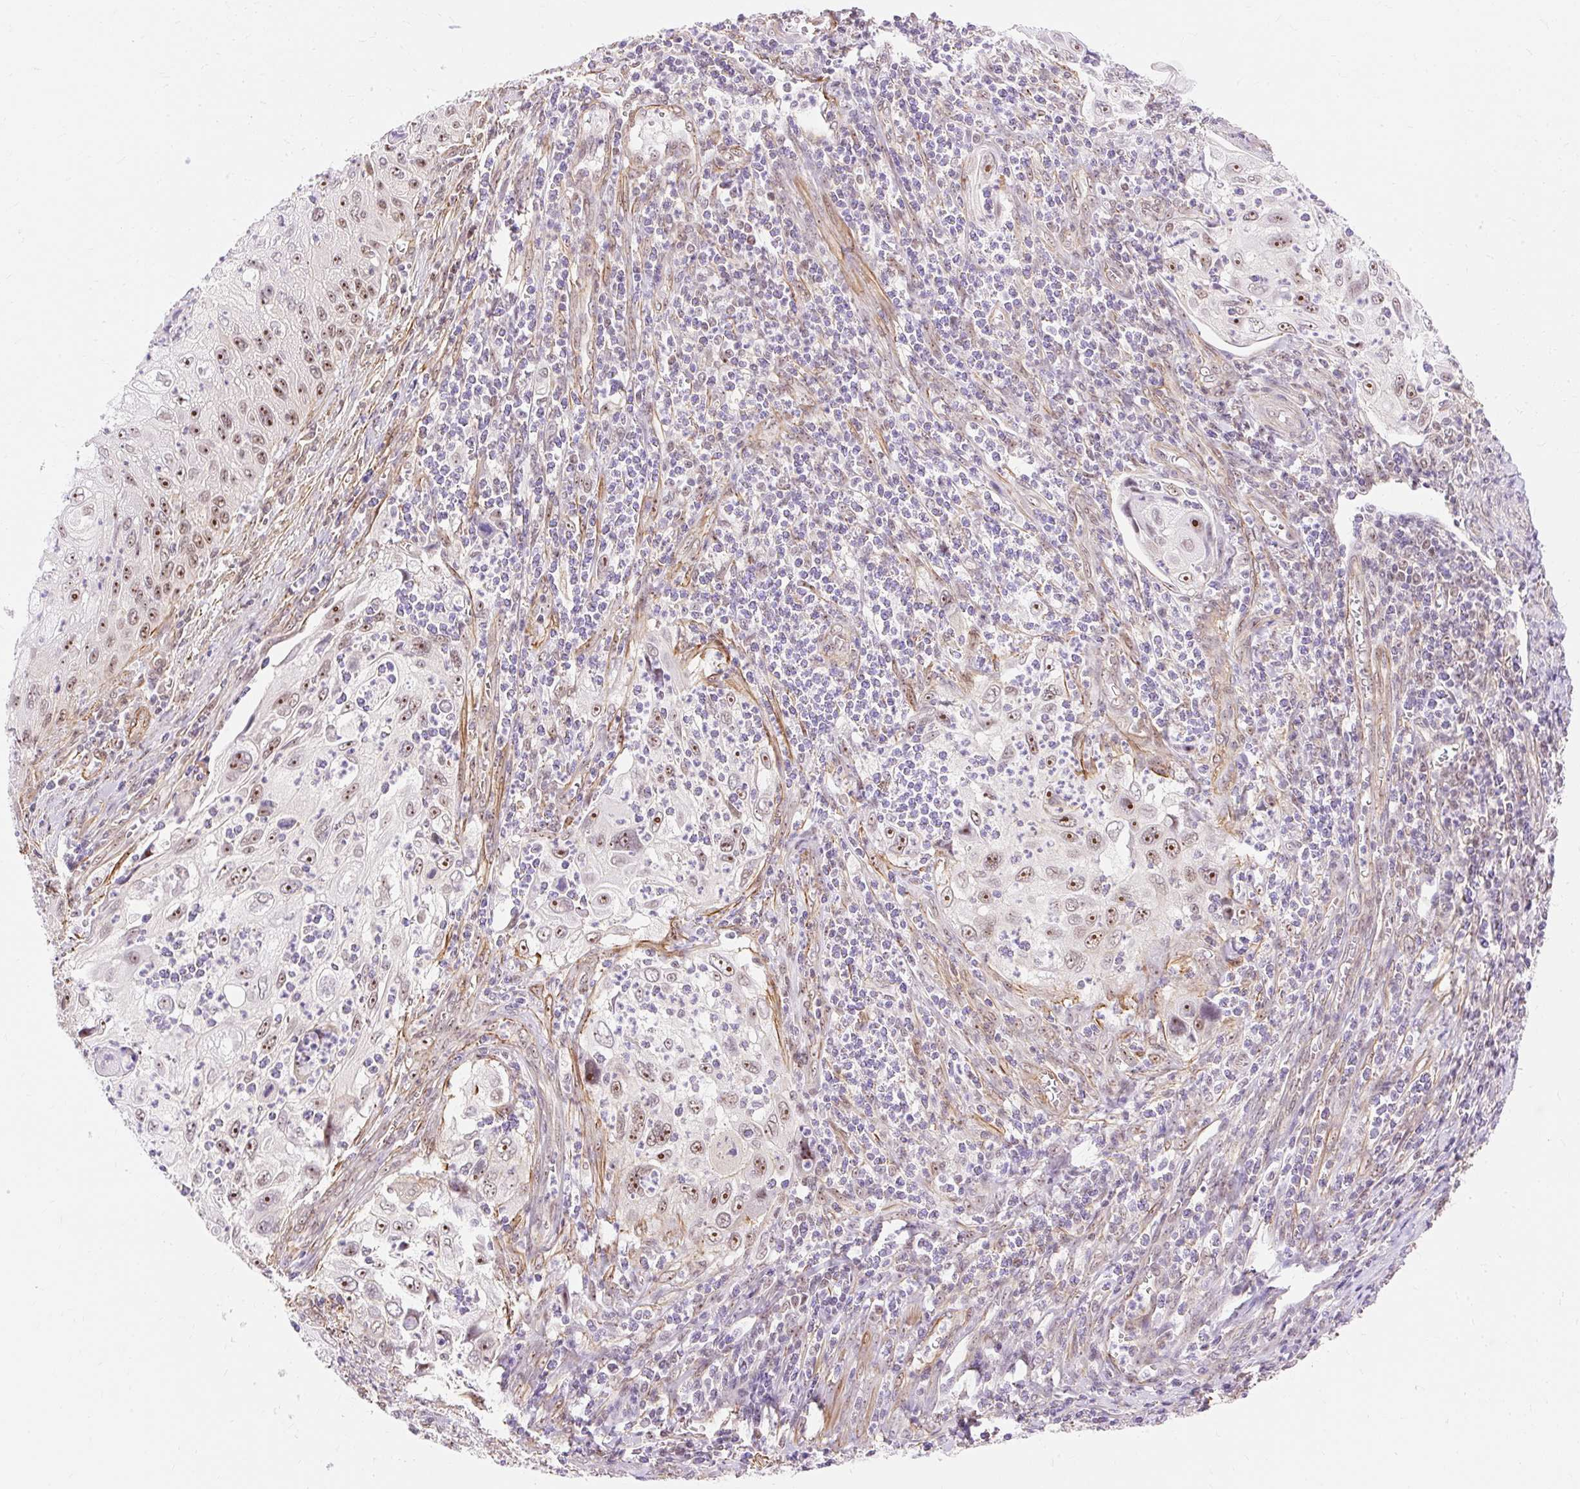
{"staining": {"intensity": "moderate", "quantity": "25%-75%", "location": "nuclear"}, "tissue": "cervical cancer", "cell_type": "Tumor cells", "image_type": "cancer", "snomed": [{"axis": "morphology", "description": "Squamous cell carcinoma, NOS"}, {"axis": "topography", "description": "Cervix"}], "caption": "Immunohistochemistry (IHC) staining of cervical cancer (squamous cell carcinoma), which demonstrates medium levels of moderate nuclear positivity in about 25%-75% of tumor cells indicating moderate nuclear protein positivity. The staining was performed using DAB (brown) for protein detection and nuclei were counterstained in hematoxylin (blue).", "gene": "OBP2A", "patient": {"sex": "female", "age": 70}}